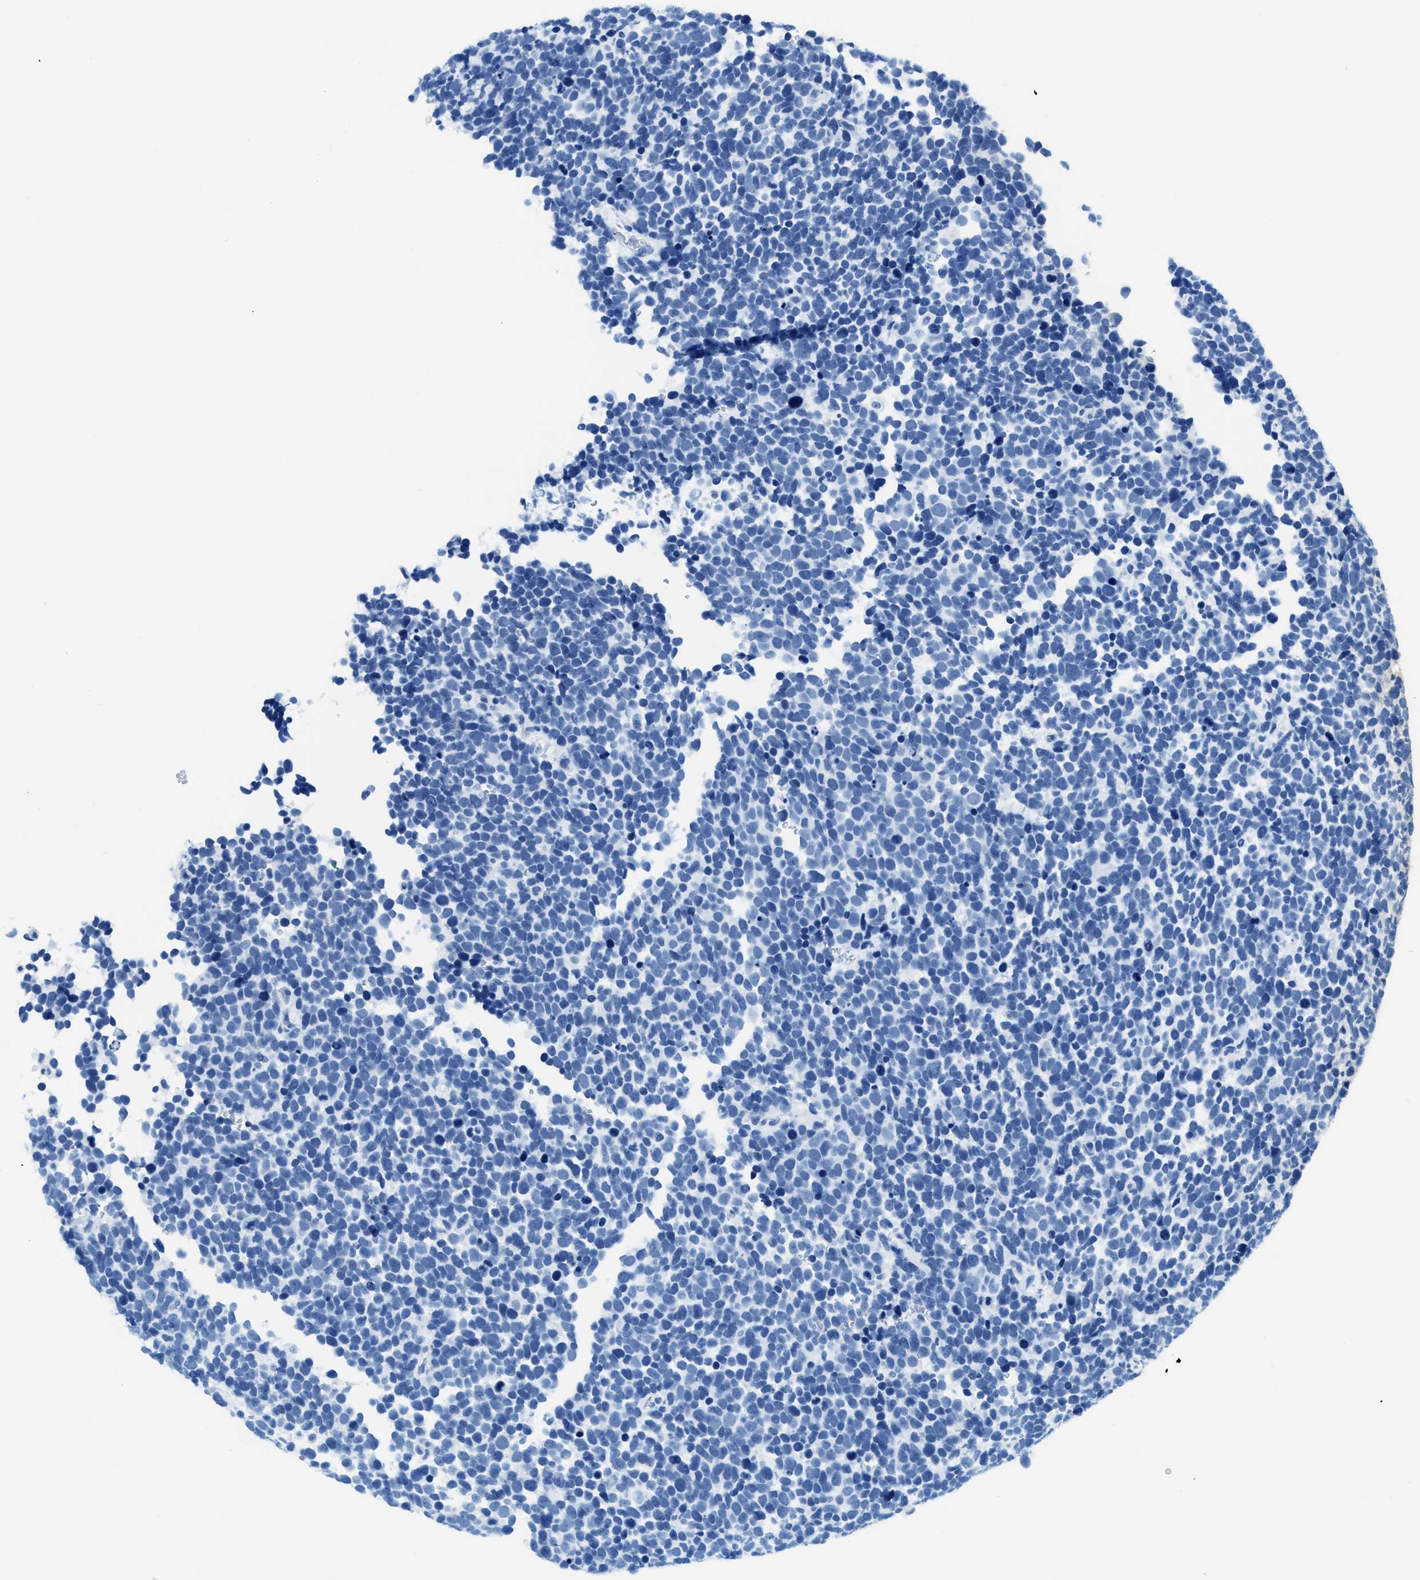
{"staining": {"intensity": "negative", "quantity": "none", "location": "none"}, "tissue": "urothelial cancer", "cell_type": "Tumor cells", "image_type": "cancer", "snomed": [{"axis": "morphology", "description": "Urothelial carcinoma, High grade"}, {"axis": "topography", "description": "Urinary bladder"}], "caption": "IHC of human urothelial cancer demonstrates no positivity in tumor cells.", "gene": "CA4", "patient": {"sex": "female", "age": 82}}